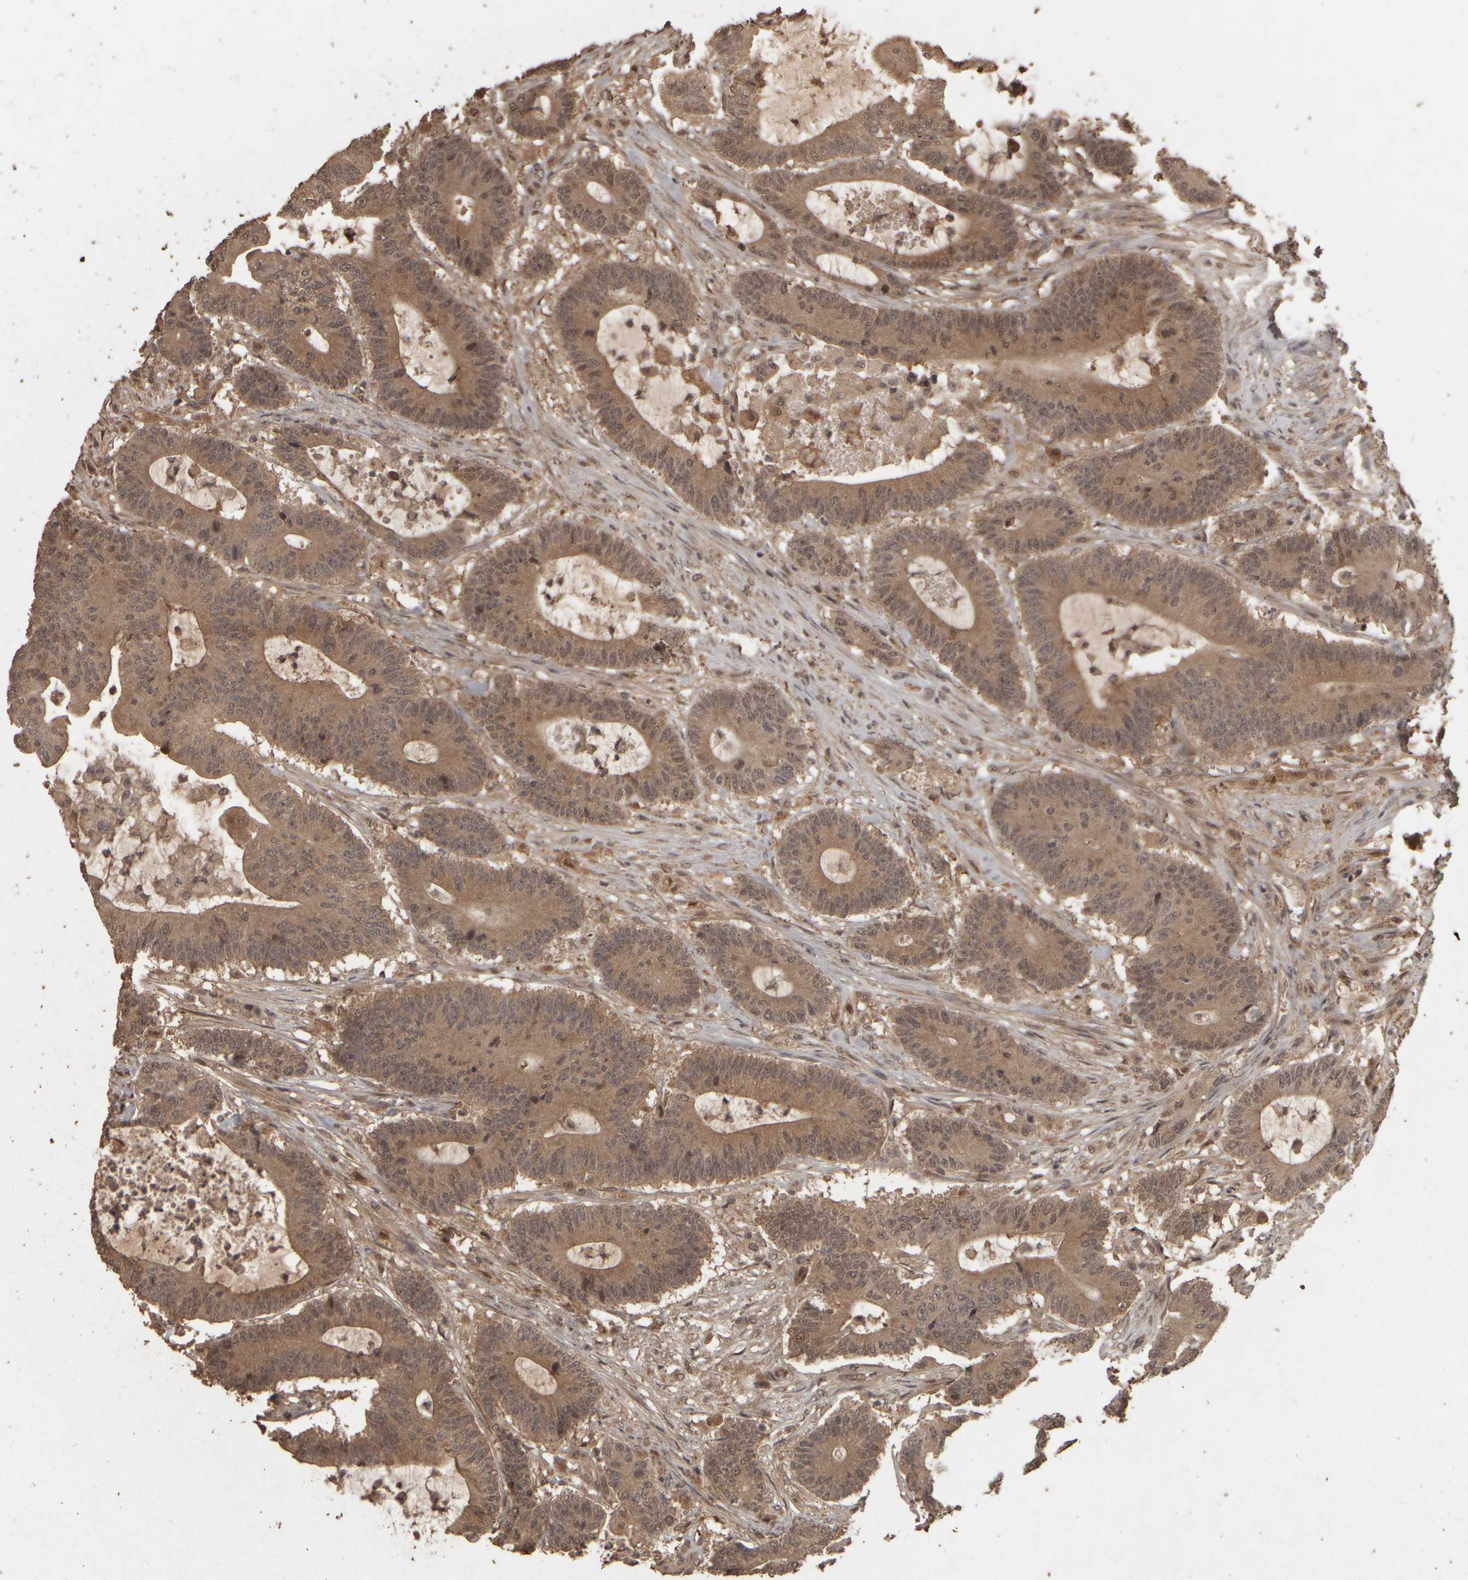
{"staining": {"intensity": "moderate", "quantity": ">75%", "location": "cytoplasmic/membranous"}, "tissue": "colorectal cancer", "cell_type": "Tumor cells", "image_type": "cancer", "snomed": [{"axis": "morphology", "description": "Adenocarcinoma, NOS"}, {"axis": "topography", "description": "Colon"}], "caption": "The immunohistochemical stain shows moderate cytoplasmic/membranous staining in tumor cells of colorectal cancer (adenocarcinoma) tissue.", "gene": "ACO1", "patient": {"sex": "female", "age": 84}}